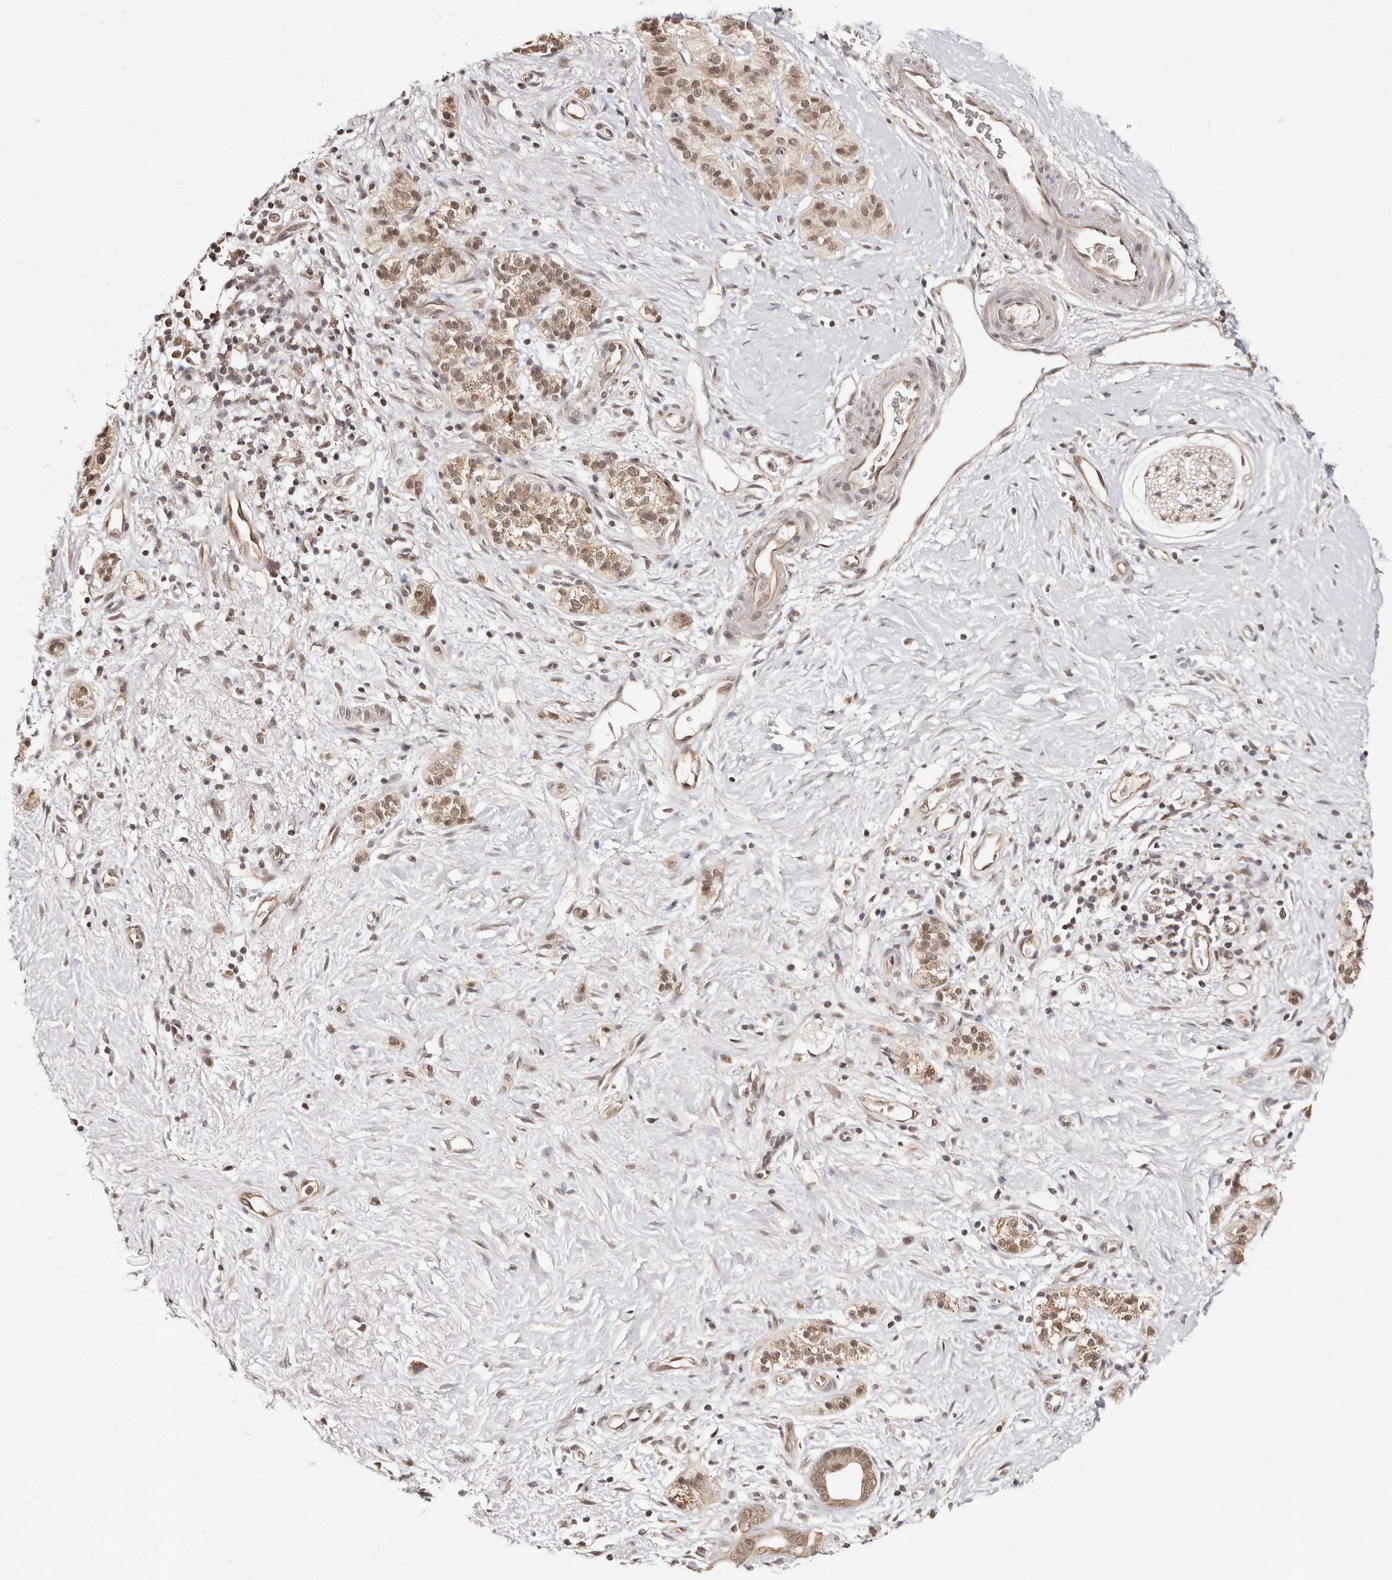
{"staining": {"intensity": "moderate", "quantity": ">75%", "location": "cytoplasmic/membranous,nuclear"}, "tissue": "pancreatic cancer", "cell_type": "Tumor cells", "image_type": "cancer", "snomed": [{"axis": "morphology", "description": "Adenocarcinoma, NOS"}, {"axis": "topography", "description": "Pancreas"}], "caption": "Protein expression analysis of human pancreatic cancer reveals moderate cytoplasmic/membranous and nuclear positivity in about >75% of tumor cells.", "gene": "MED8", "patient": {"sex": "male", "age": 50}}